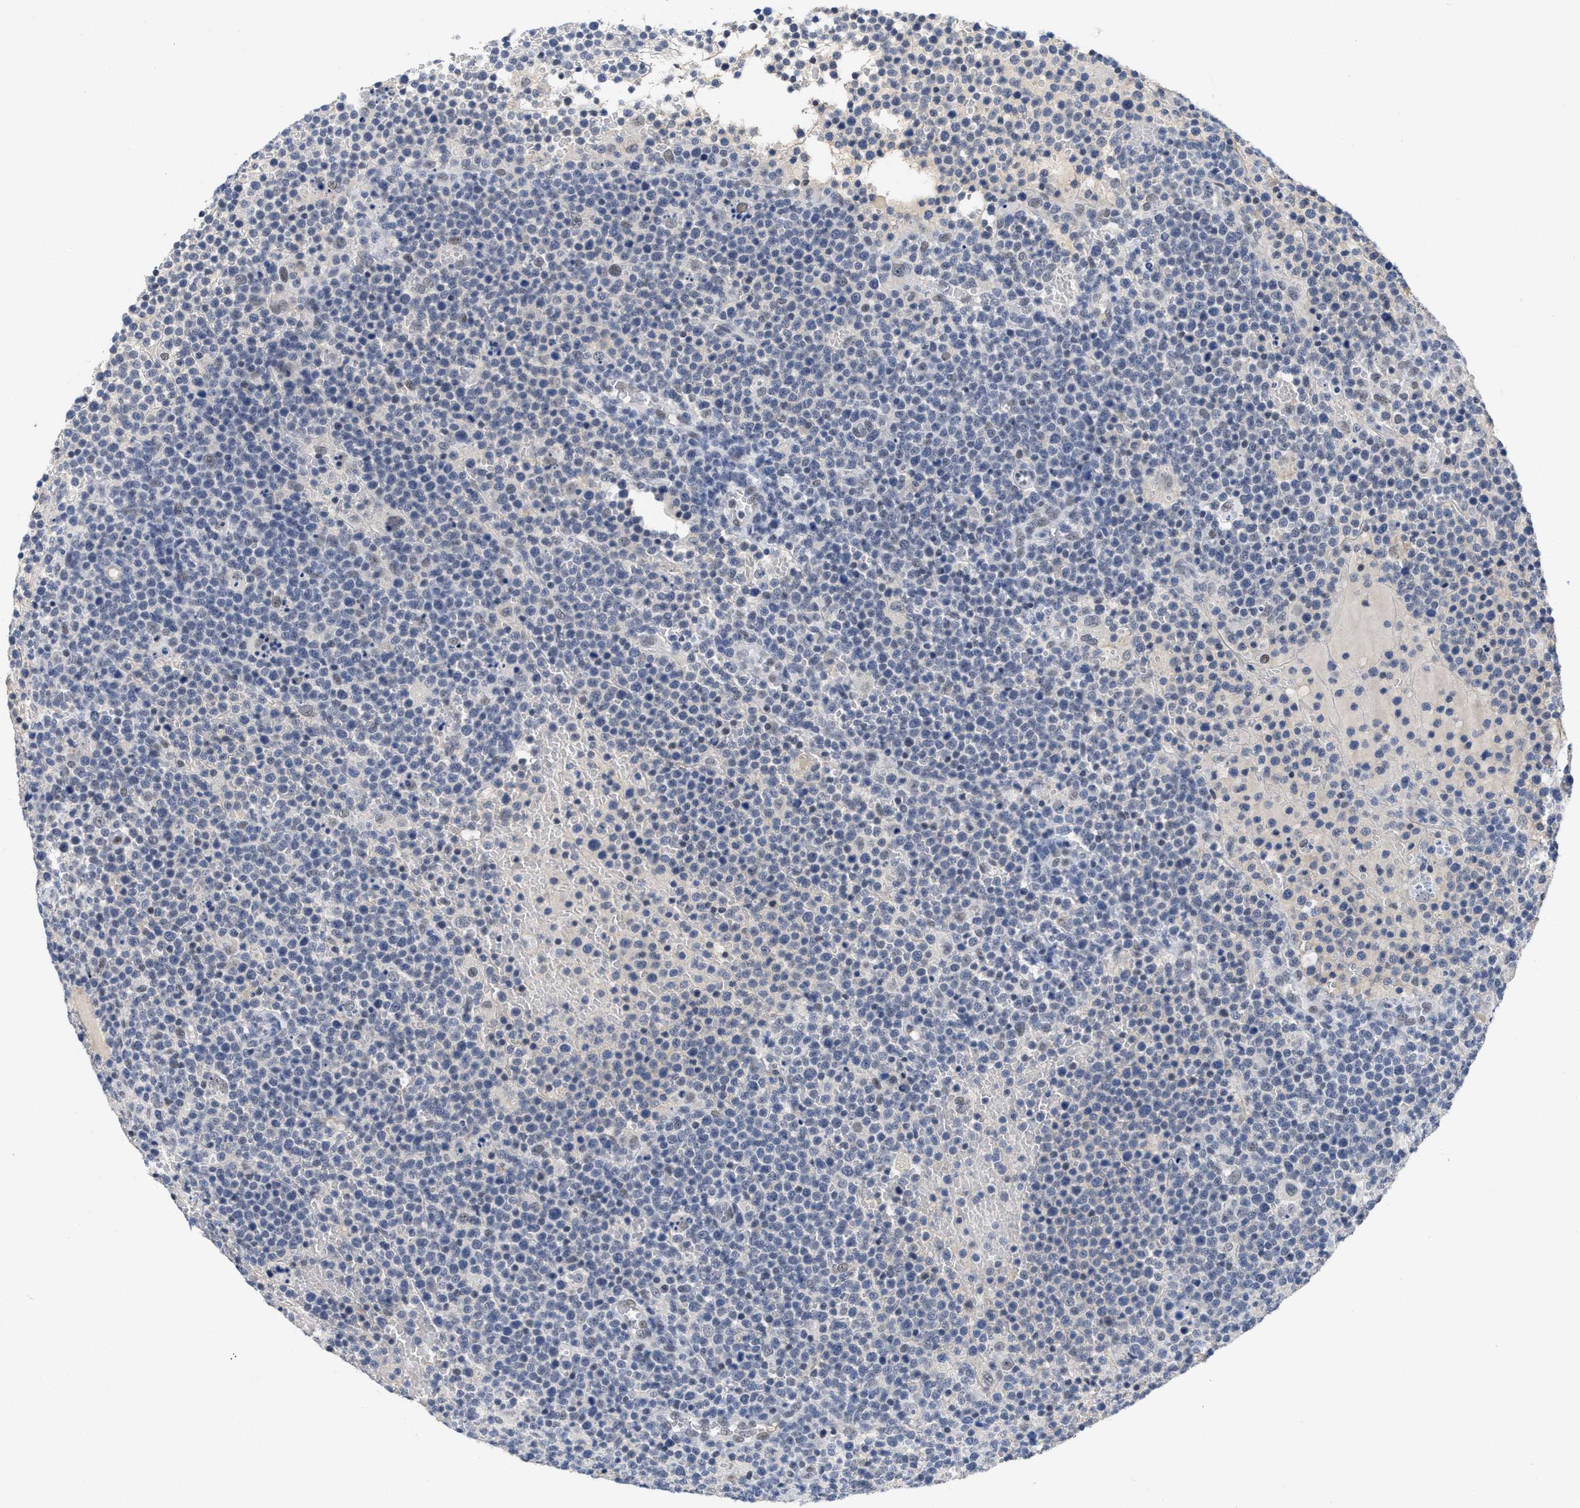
{"staining": {"intensity": "weak", "quantity": "<25%", "location": "nuclear"}, "tissue": "lymphoma", "cell_type": "Tumor cells", "image_type": "cancer", "snomed": [{"axis": "morphology", "description": "Malignant lymphoma, non-Hodgkin's type, High grade"}, {"axis": "topography", "description": "Lymph node"}], "caption": "High power microscopy image of an immunohistochemistry (IHC) image of high-grade malignant lymphoma, non-Hodgkin's type, revealing no significant staining in tumor cells.", "gene": "GGNBP2", "patient": {"sex": "male", "age": 61}}